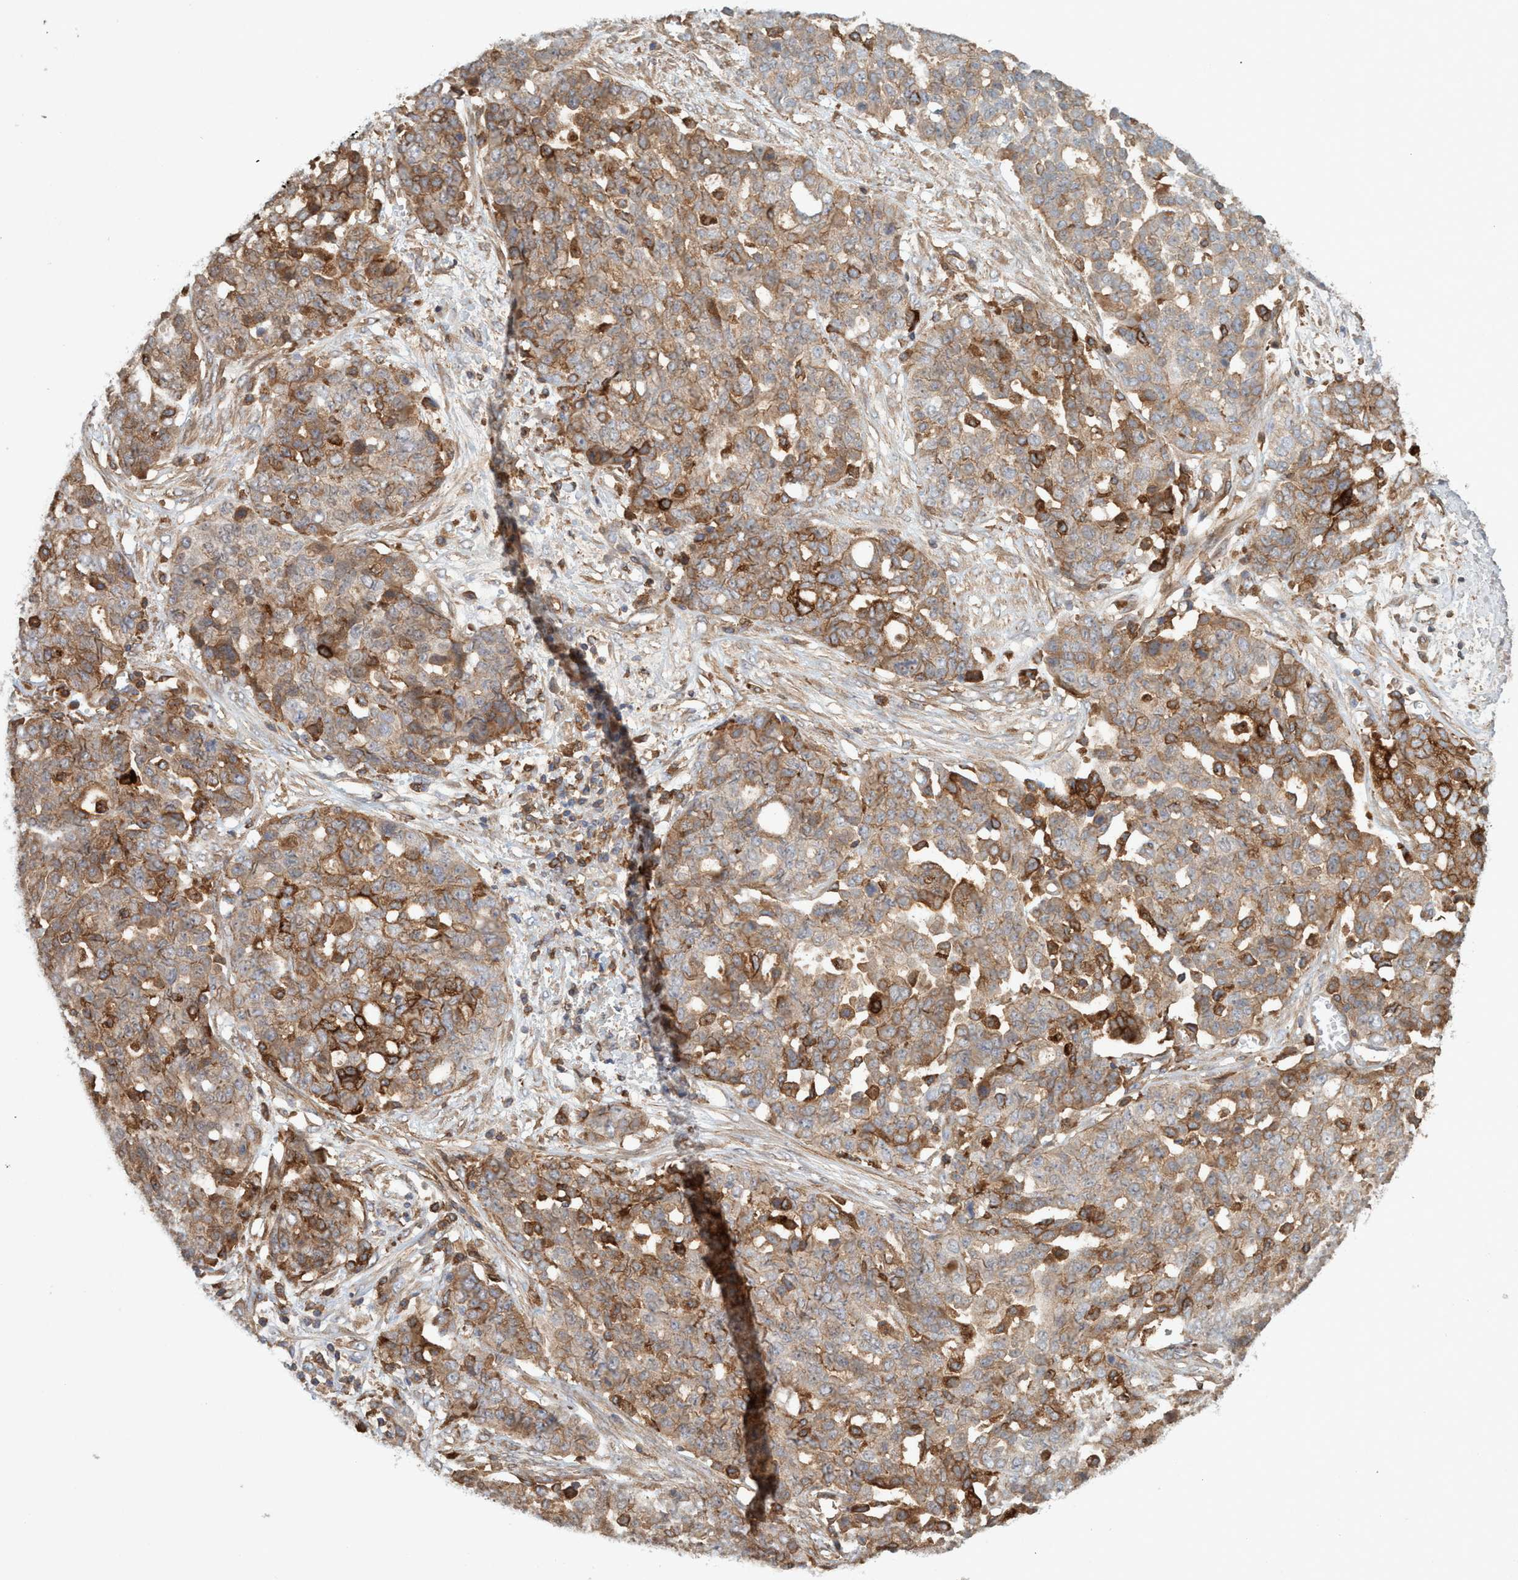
{"staining": {"intensity": "weak", "quantity": ">75%", "location": "cytoplasmic/membranous"}, "tissue": "ovarian cancer", "cell_type": "Tumor cells", "image_type": "cancer", "snomed": [{"axis": "morphology", "description": "Cystadenocarcinoma, serous, NOS"}, {"axis": "topography", "description": "Soft tissue"}, {"axis": "topography", "description": "Ovary"}], "caption": "Ovarian cancer stained with a protein marker exhibits weak staining in tumor cells.", "gene": "SPECC1", "patient": {"sex": "female", "age": 57}}